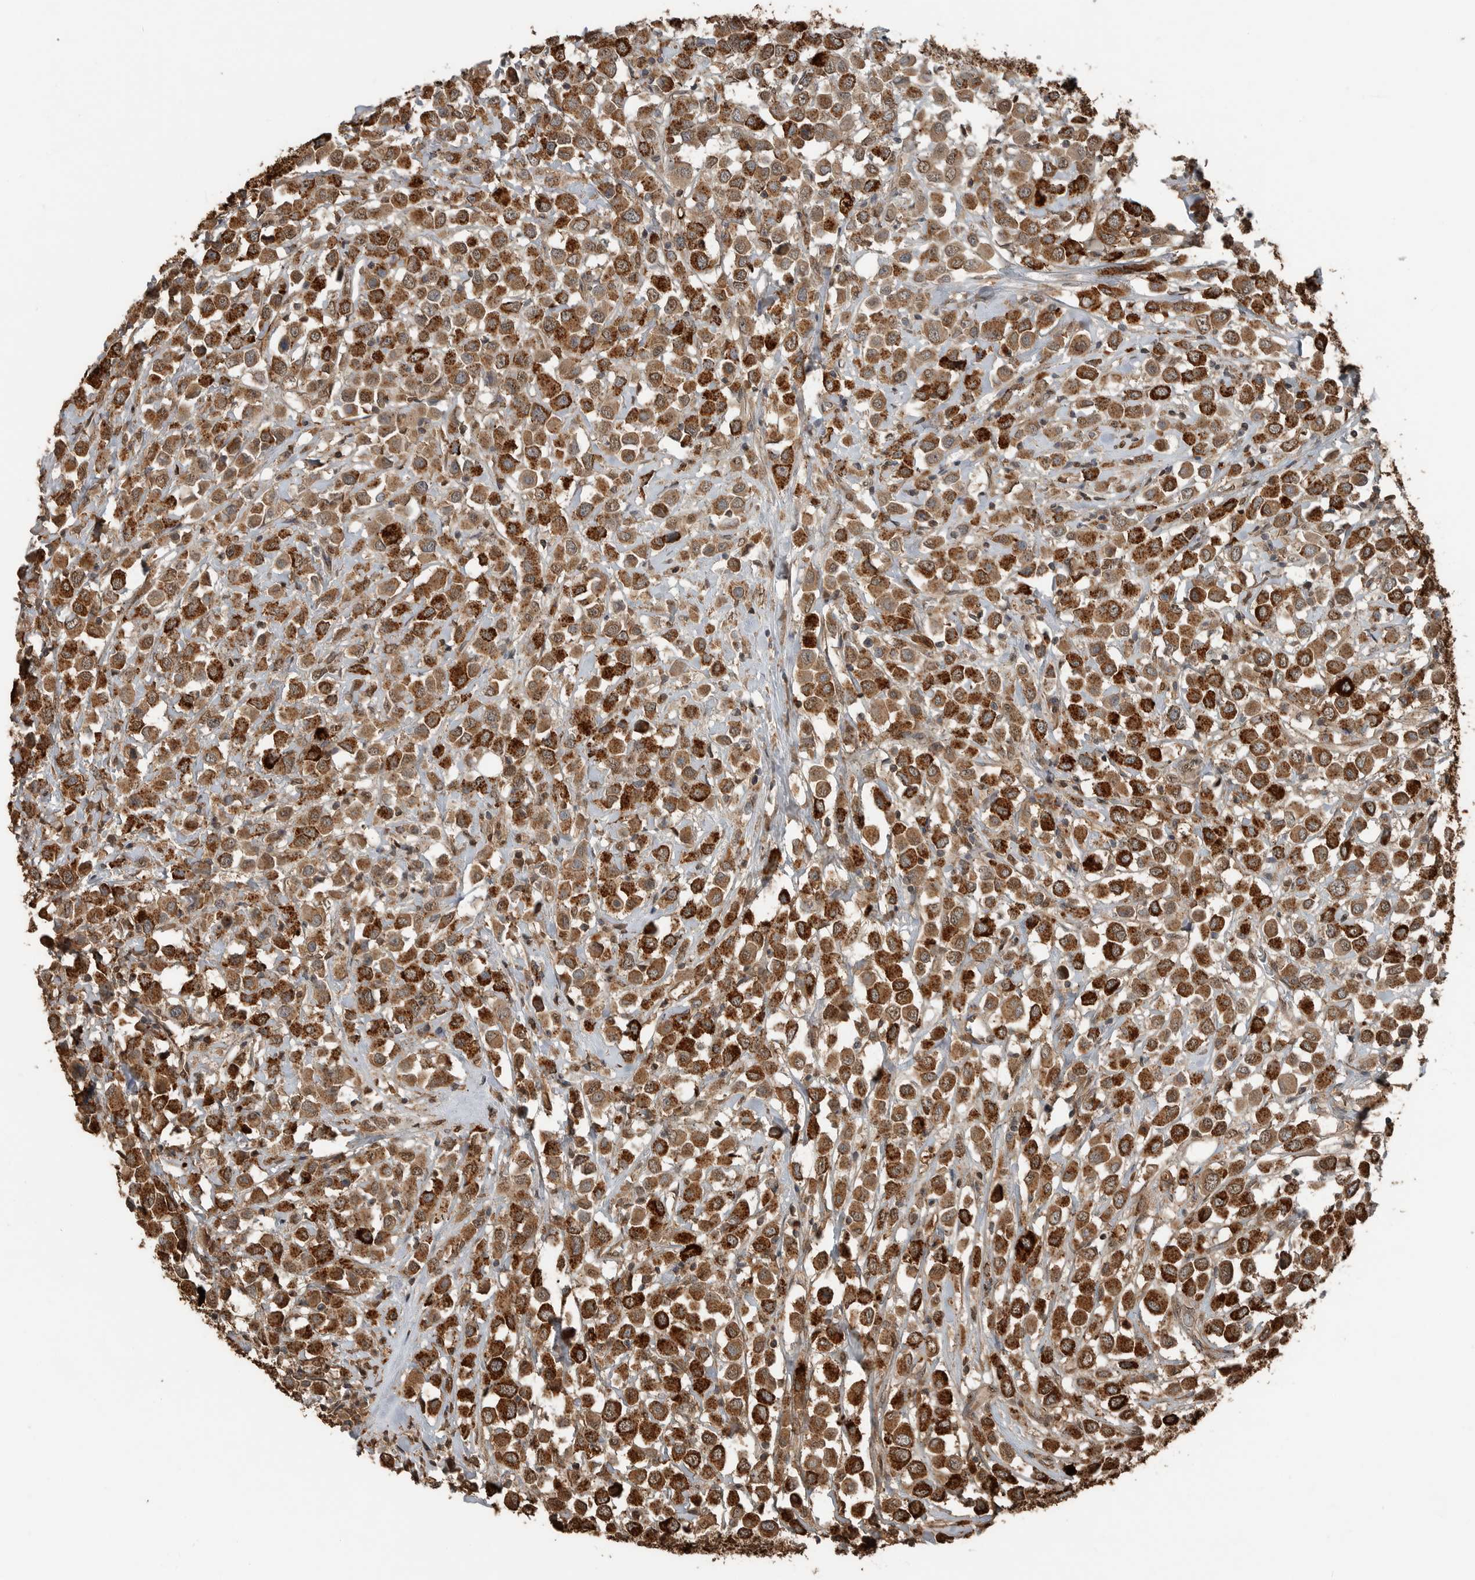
{"staining": {"intensity": "strong", "quantity": ">75%", "location": "cytoplasmic/membranous"}, "tissue": "breast cancer", "cell_type": "Tumor cells", "image_type": "cancer", "snomed": [{"axis": "morphology", "description": "Duct carcinoma"}, {"axis": "topography", "description": "Breast"}], "caption": "Breast cancer stained with DAB (3,3'-diaminobenzidine) IHC displays high levels of strong cytoplasmic/membranous positivity in approximately >75% of tumor cells. Nuclei are stained in blue.", "gene": "BLZF1", "patient": {"sex": "female", "age": 61}}